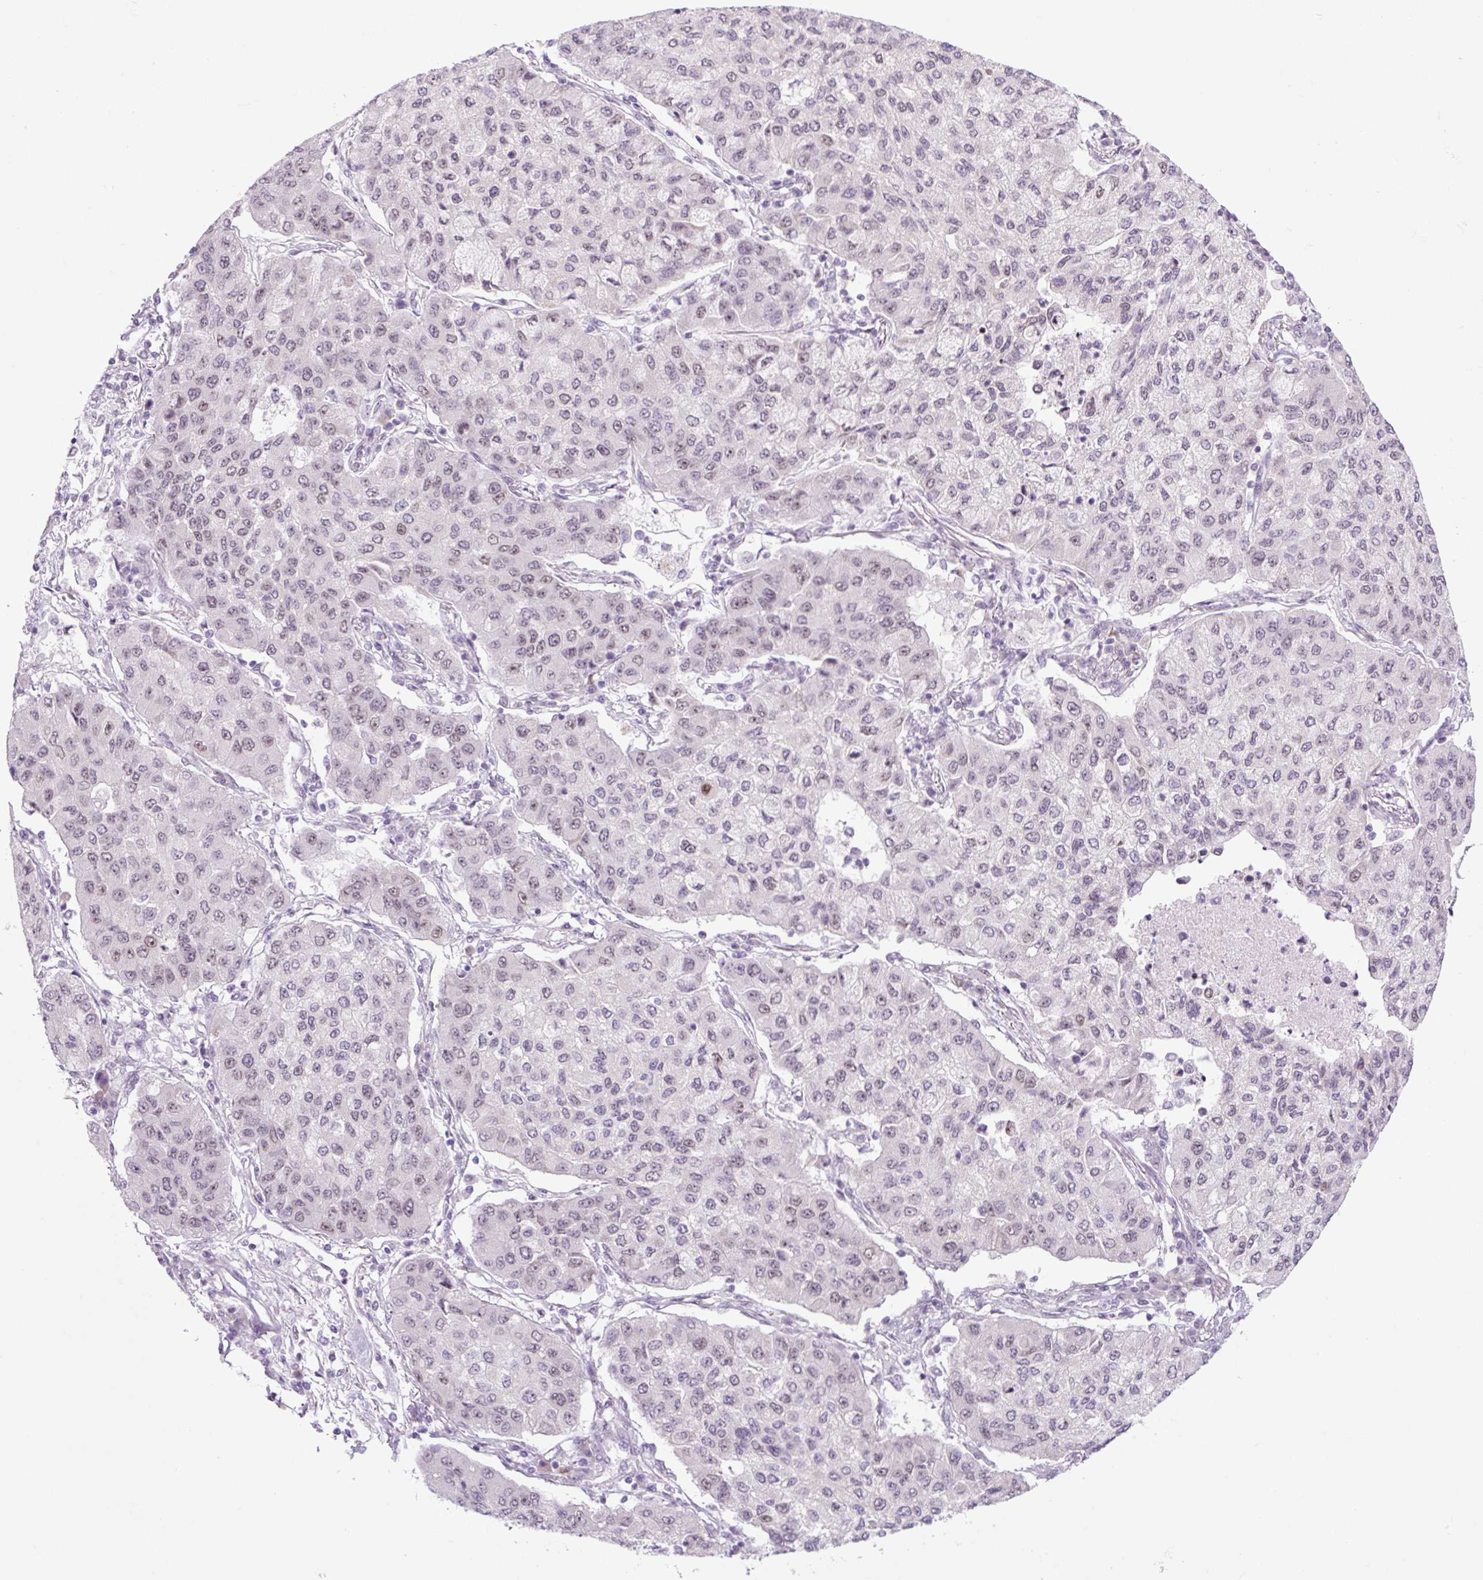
{"staining": {"intensity": "weak", "quantity": "25%-75%", "location": "nuclear"}, "tissue": "lung cancer", "cell_type": "Tumor cells", "image_type": "cancer", "snomed": [{"axis": "morphology", "description": "Squamous cell carcinoma, NOS"}, {"axis": "topography", "description": "Lung"}], "caption": "Brown immunohistochemical staining in human lung cancer (squamous cell carcinoma) reveals weak nuclear staining in approximately 25%-75% of tumor cells.", "gene": "RRS1", "patient": {"sex": "male", "age": 74}}